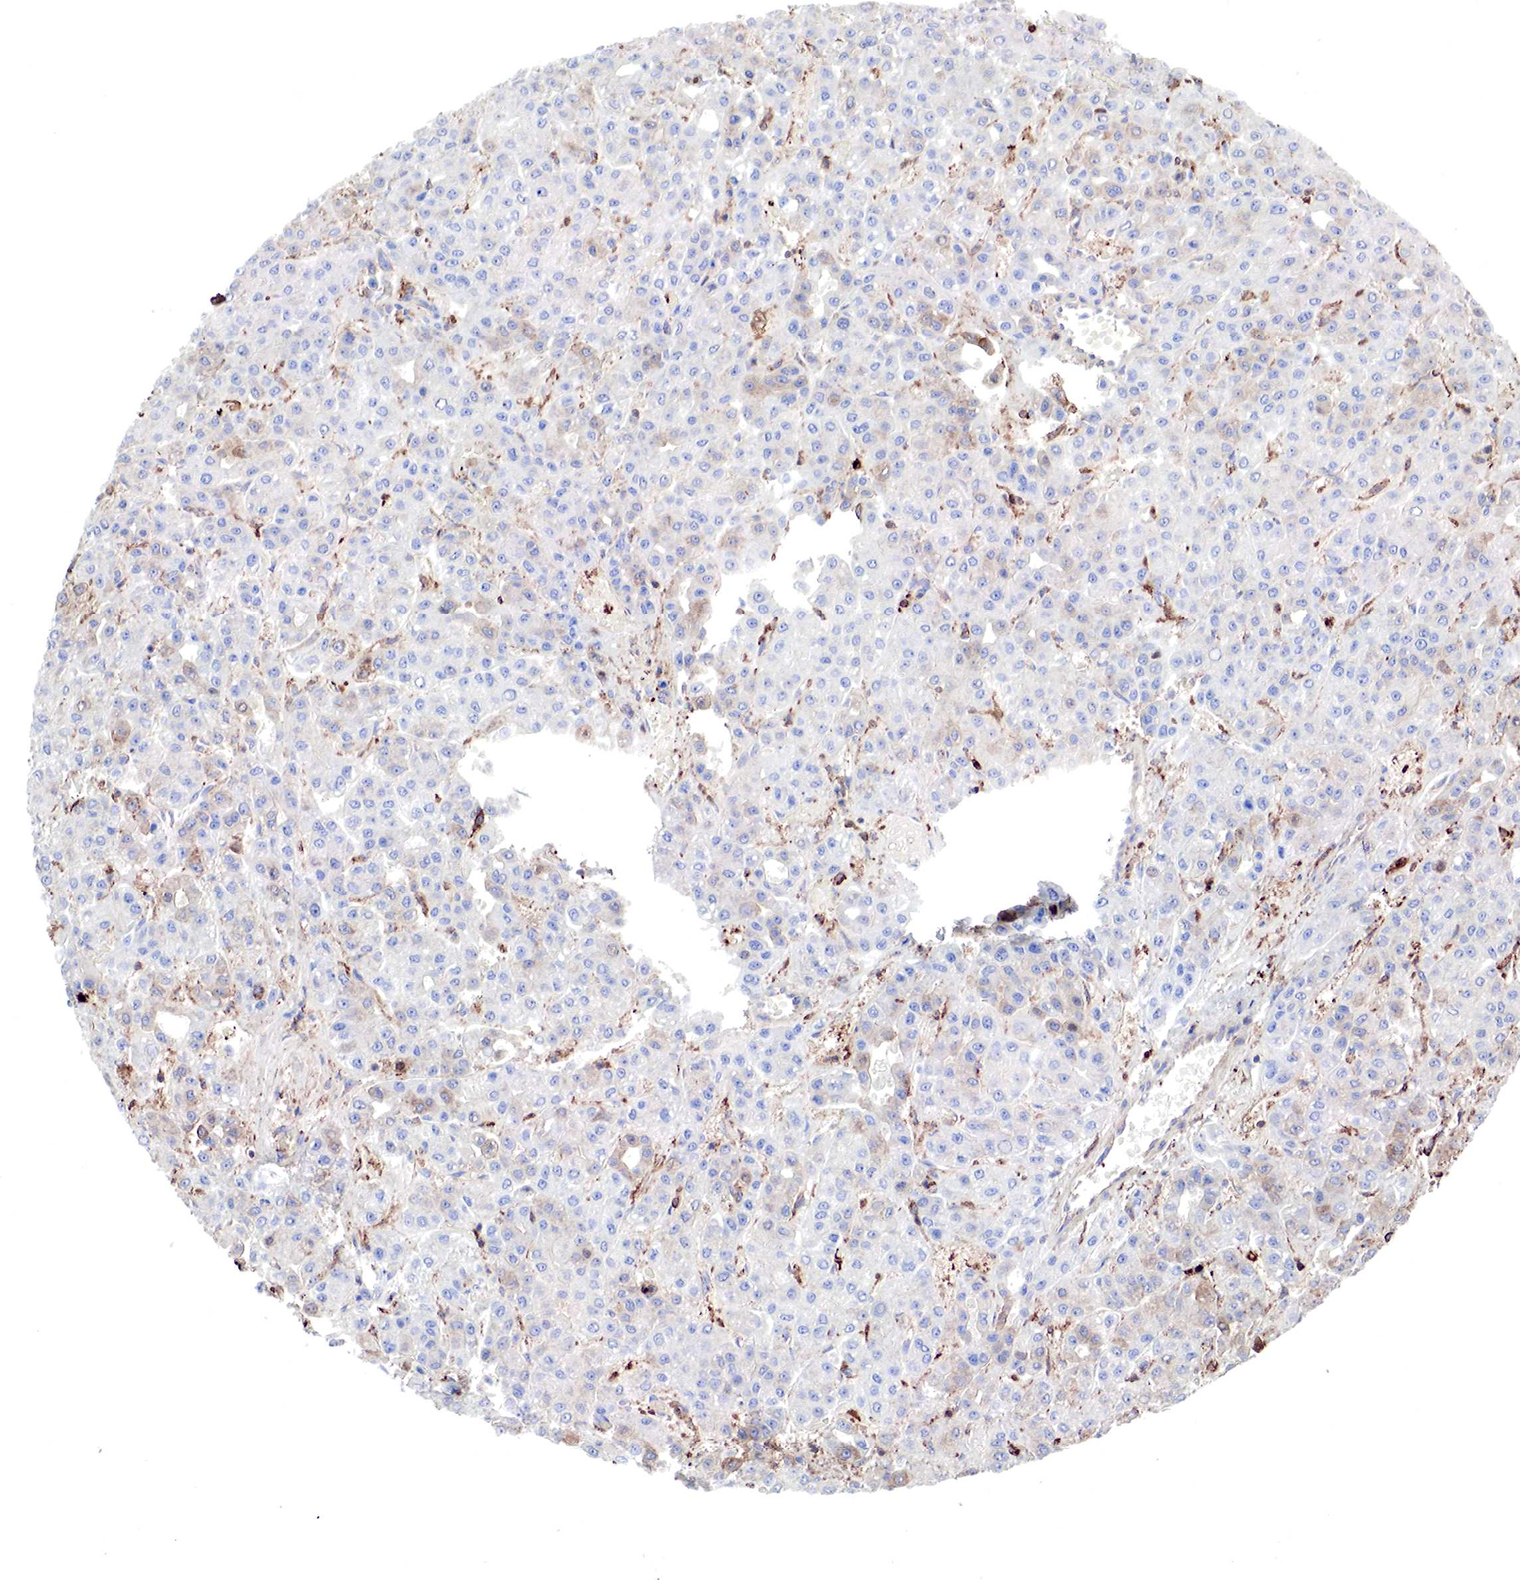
{"staining": {"intensity": "weak", "quantity": "<25%", "location": "cytoplasmic/membranous"}, "tissue": "liver cancer", "cell_type": "Tumor cells", "image_type": "cancer", "snomed": [{"axis": "morphology", "description": "Carcinoma, Hepatocellular, NOS"}, {"axis": "topography", "description": "Liver"}], "caption": "Liver cancer was stained to show a protein in brown. There is no significant expression in tumor cells. (Stains: DAB immunohistochemistry with hematoxylin counter stain, Microscopy: brightfield microscopy at high magnification).", "gene": "G6PD", "patient": {"sex": "male", "age": 69}}